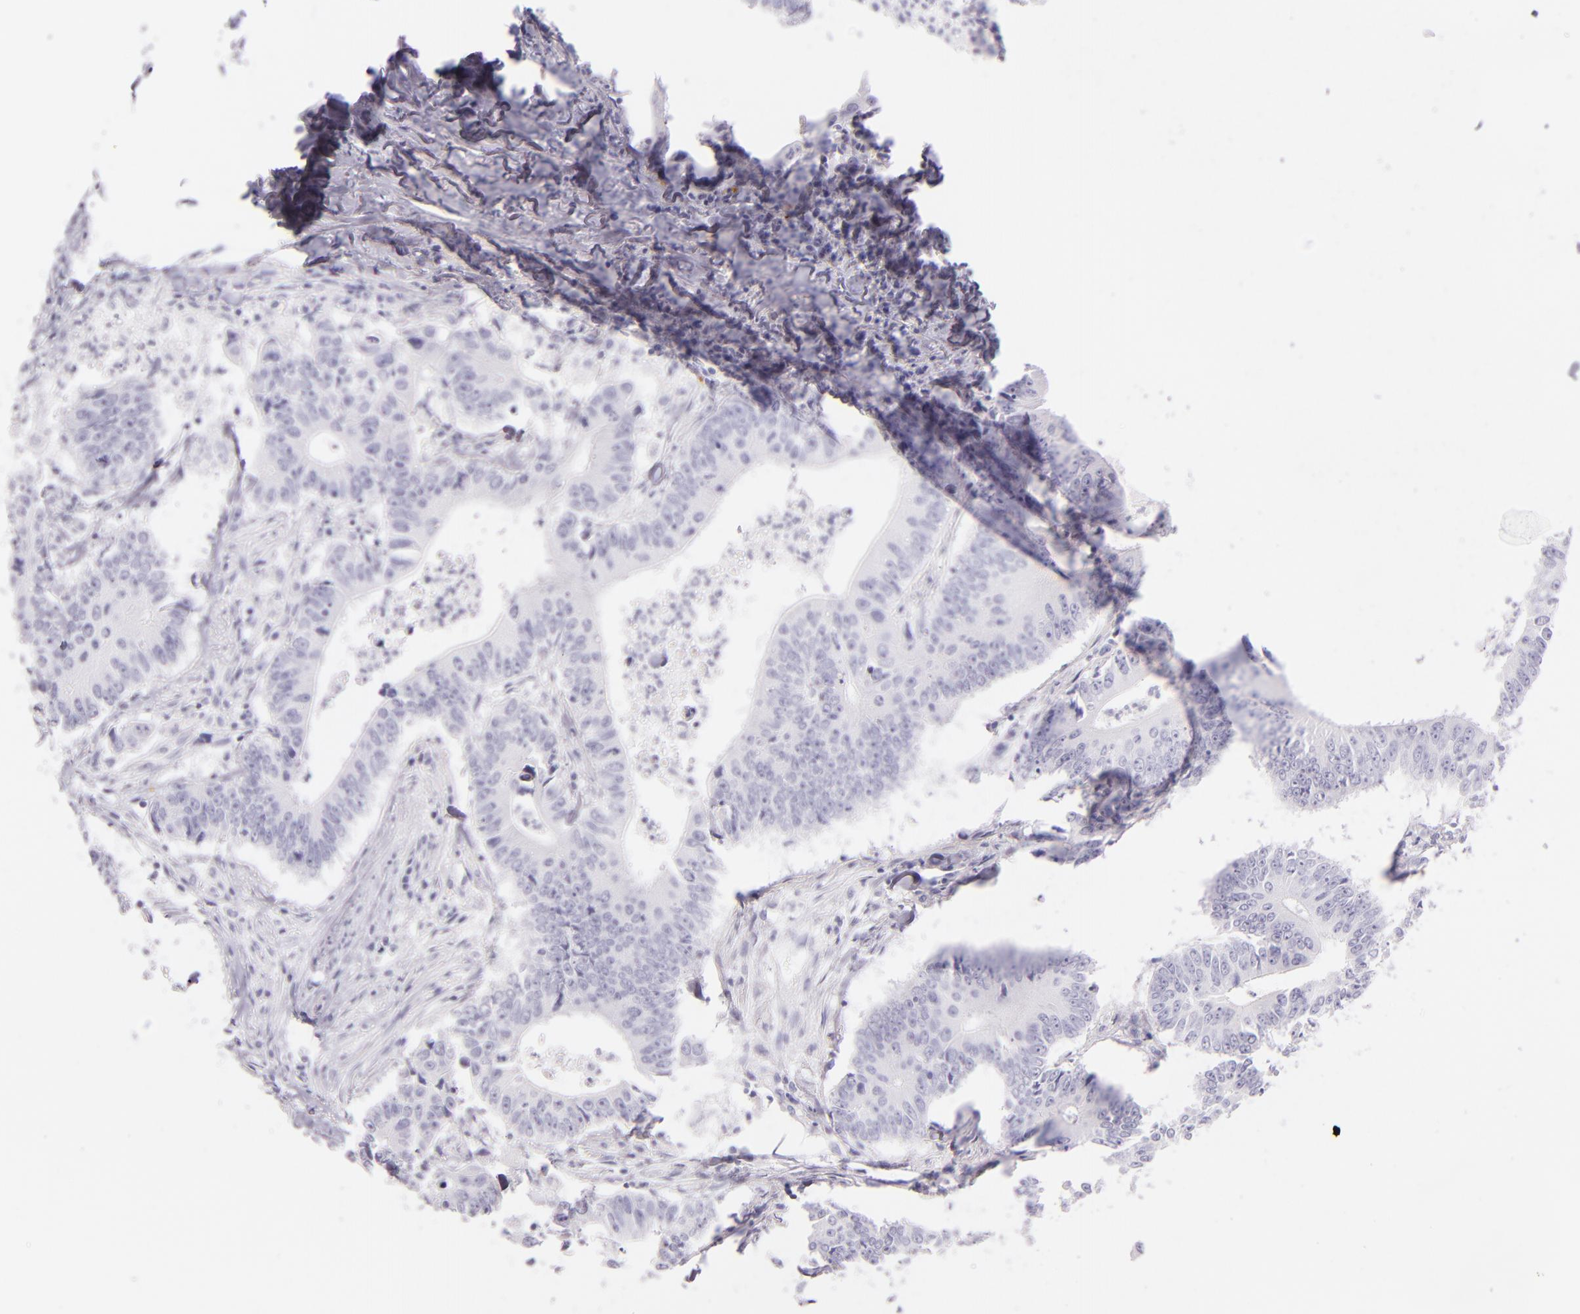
{"staining": {"intensity": "negative", "quantity": "none", "location": "none"}, "tissue": "colorectal cancer", "cell_type": "Tumor cells", "image_type": "cancer", "snomed": [{"axis": "morphology", "description": "Adenocarcinoma, NOS"}, {"axis": "topography", "description": "Colon"}], "caption": "Tumor cells show no significant staining in colorectal adenocarcinoma.", "gene": "SELP", "patient": {"sex": "male", "age": 55}}